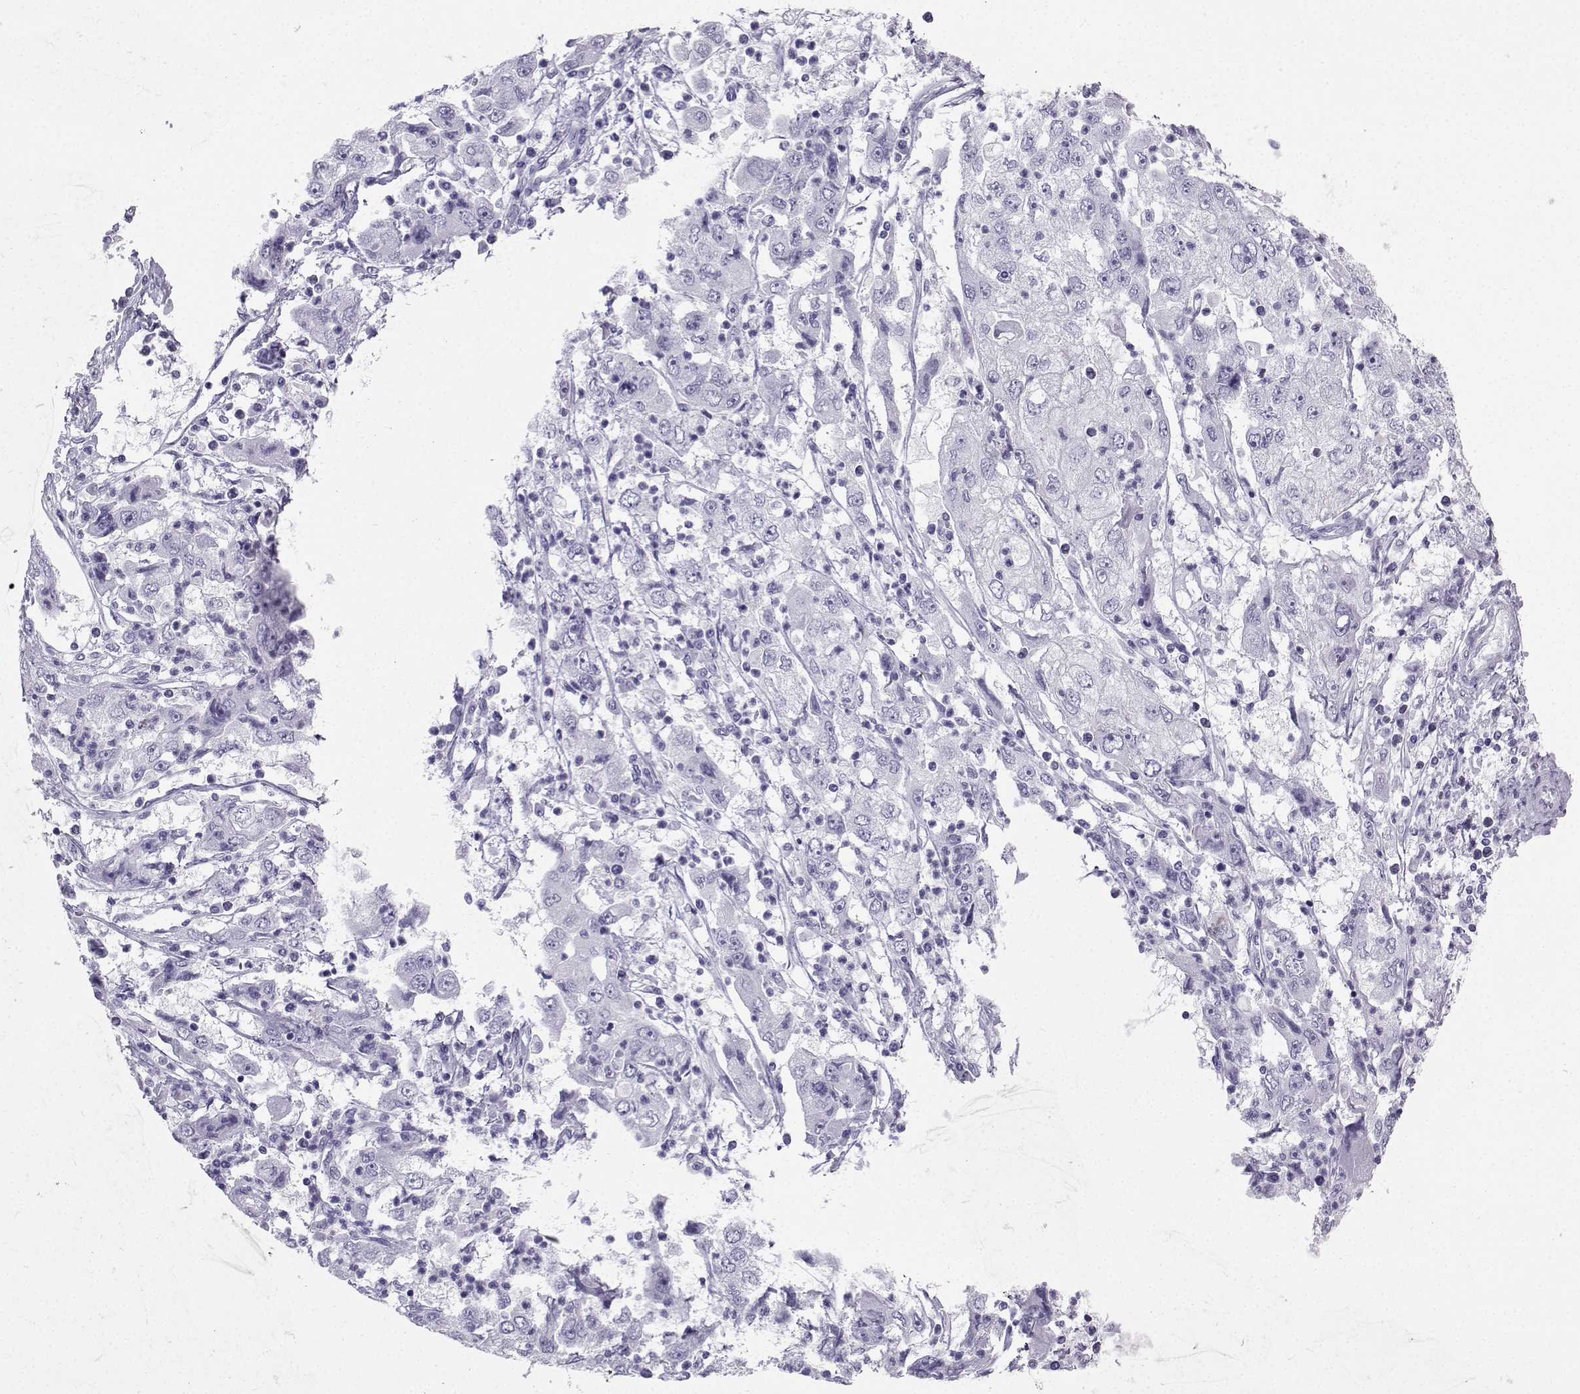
{"staining": {"intensity": "negative", "quantity": "none", "location": "none"}, "tissue": "cervical cancer", "cell_type": "Tumor cells", "image_type": "cancer", "snomed": [{"axis": "morphology", "description": "Squamous cell carcinoma, NOS"}, {"axis": "topography", "description": "Cervix"}], "caption": "Immunohistochemical staining of squamous cell carcinoma (cervical) exhibits no significant expression in tumor cells.", "gene": "IQCD", "patient": {"sex": "female", "age": 36}}